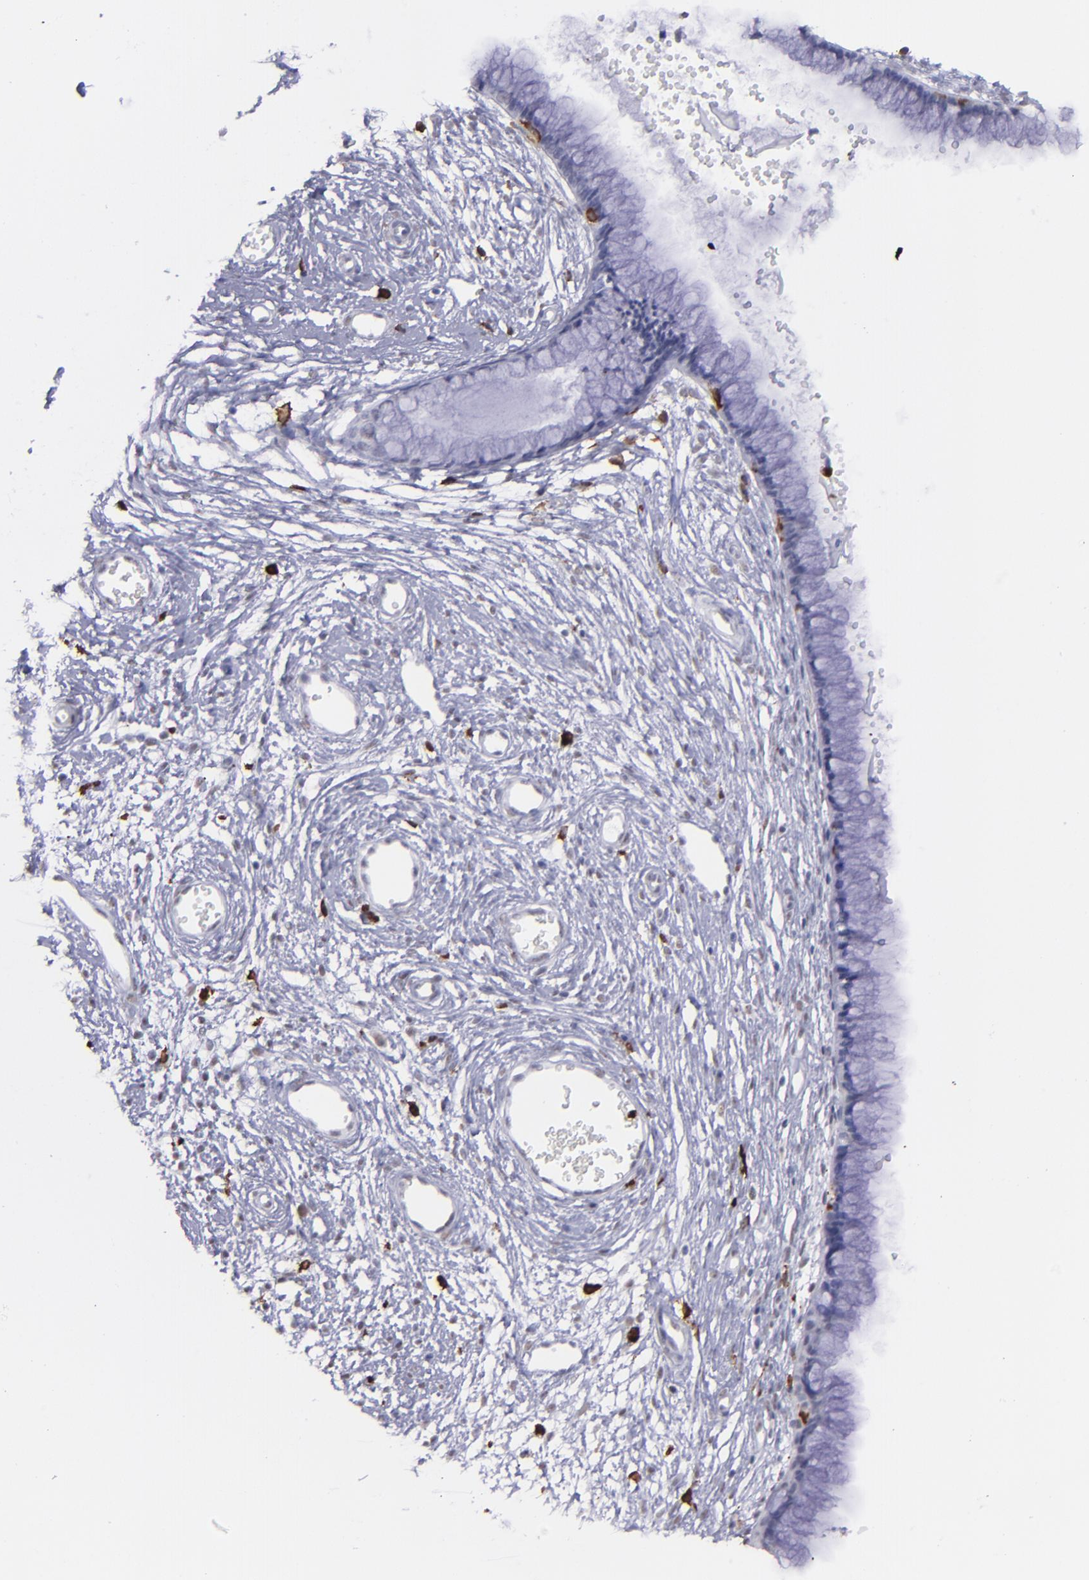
{"staining": {"intensity": "negative", "quantity": "none", "location": "none"}, "tissue": "cervix", "cell_type": "Glandular cells", "image_type": "normal", "snomed": [{"axis": "morphology", "description": "Normal tissue, NOS"}, {"axis": "topography", "description": "Cervix"}], "caption": "Human cervix stained for a protein using IHC exhibits no expression in glandular cells.", "gene": "NCF2", "patient": {"sex": "female", "age": 55}}